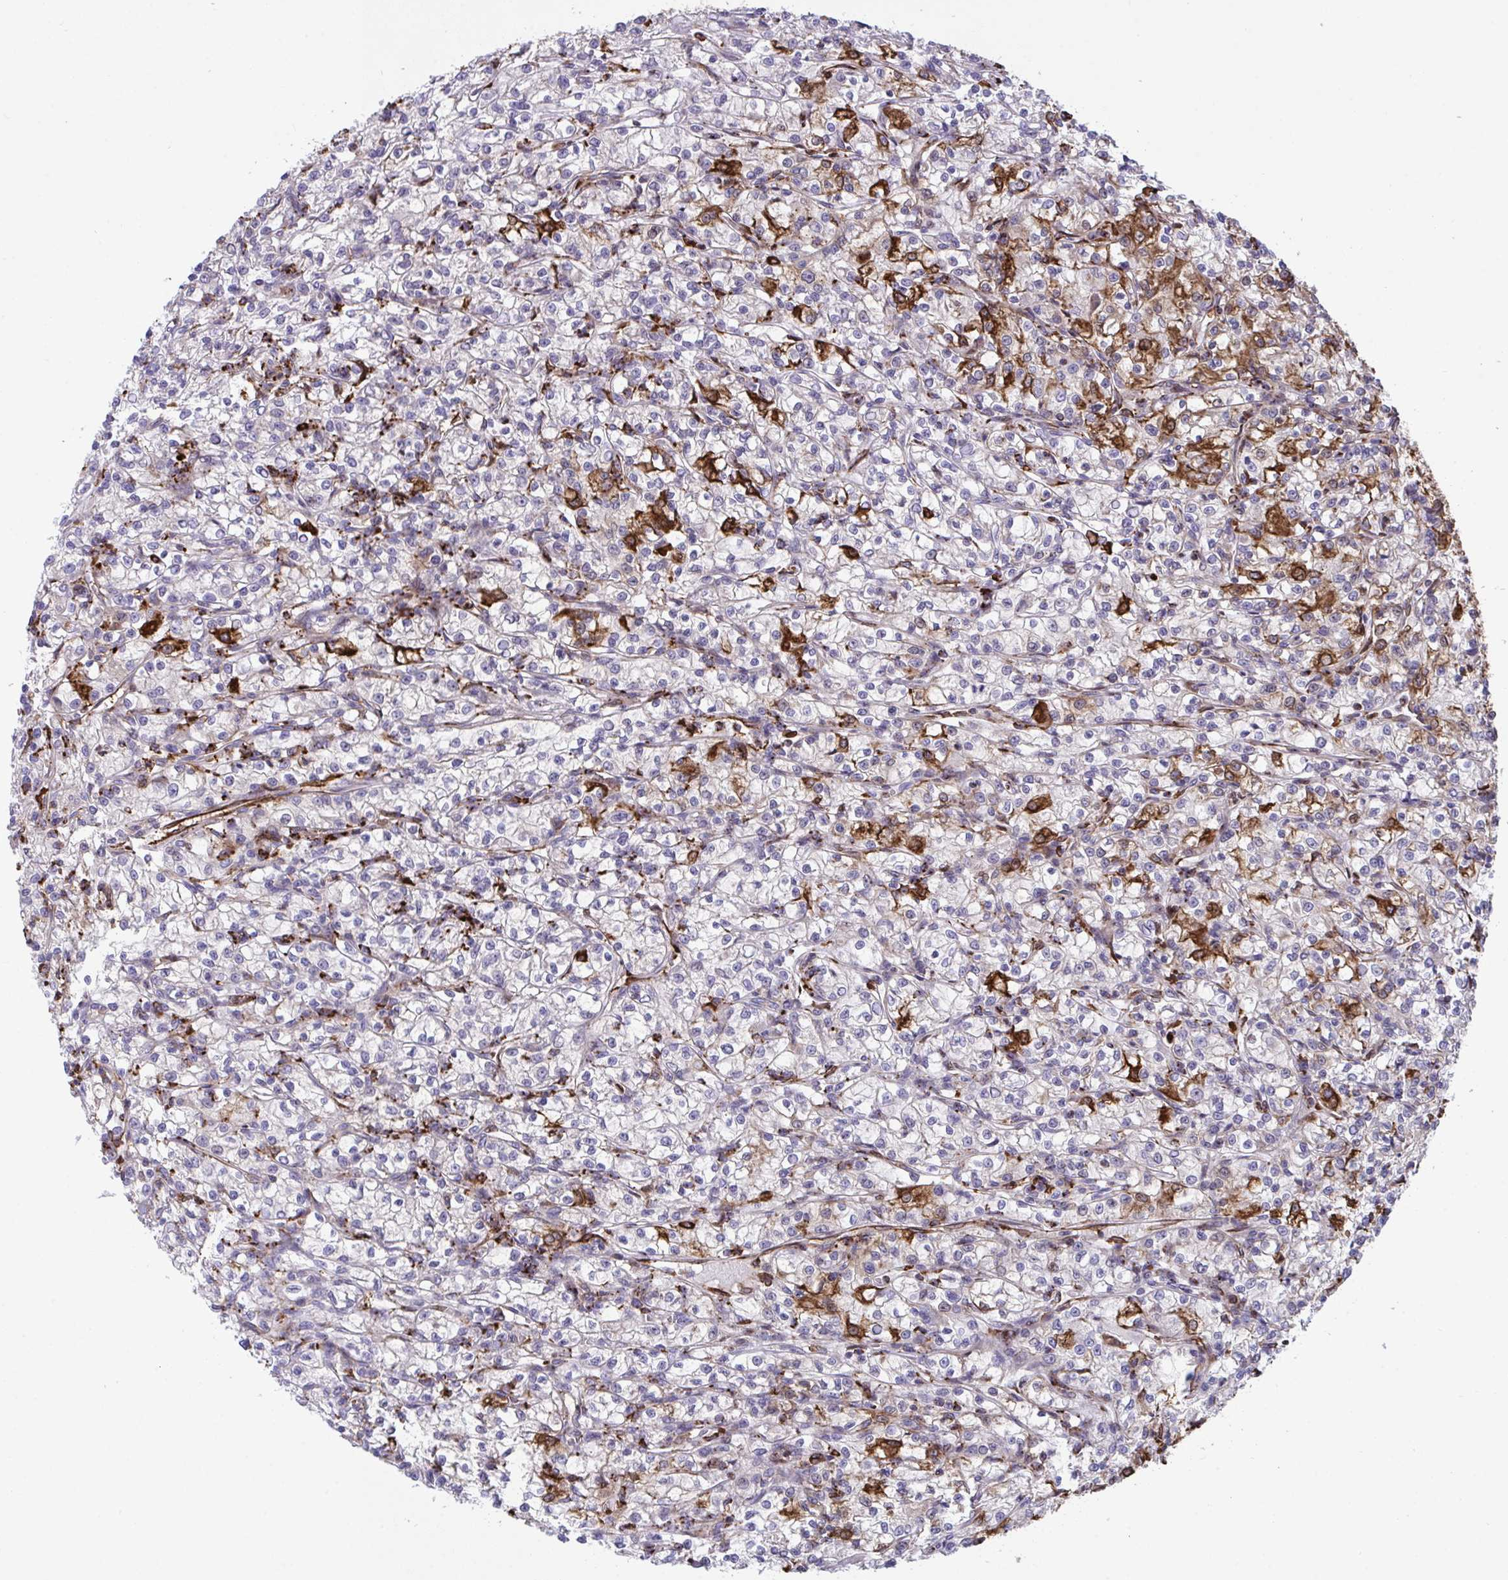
{"staining": {"intensity": "strong", "quantity": "<25%", "location": "cytoplasmic/membranous"}, "tissue": "renal cancer", "cell_type": "Tumor cells", "image_type": "cancer", "snomed": [{"axis": "morphology", "description": "Adenocarcinoma, NOS"}, {"axis": "topography", "description": "Kidney"}], "caption": "Renal cancer tissue exhibits strong cytoplasmic/membranous positivity in approximately <25% of tumor cells, visualized by immunohistochemistry. Nuclei are stained in blue.", "gene": "PPIH", "patient": {"sex": "female", "age": 59}}